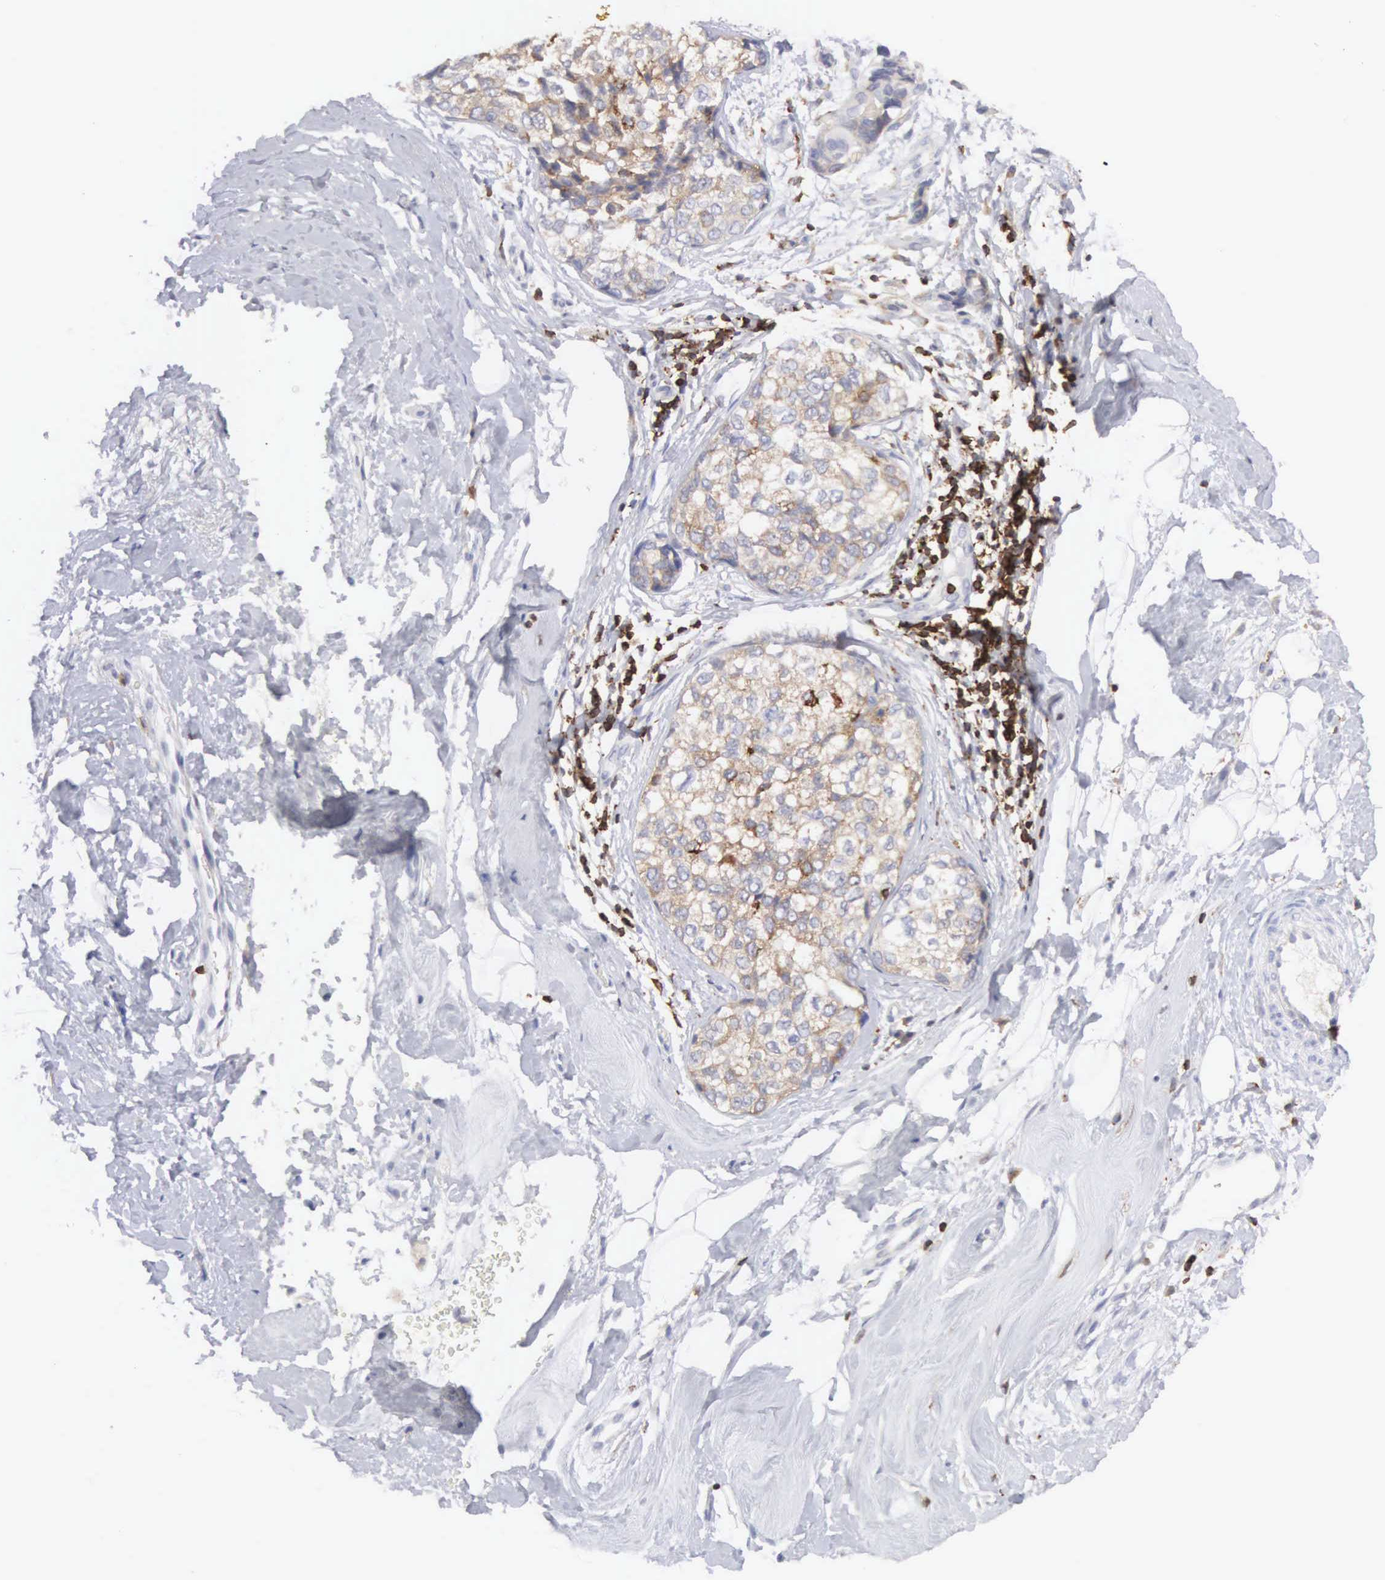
{"staining": {"intensity": "weak", "quantity": "25%-75%", "location": "cytoplasmic/membranous"}, "tissue": "breast cancer", "cell_type": "Tumor cells", "image_type": "cancer", "snomed": [{"axis": "morphology", "description": "Duct carcinoma"}, {"axis": "topography", "description": "Breast"}], "caption": "The micrograph displays a brown stain indicating the presence of a protein in the cytoplasmic/membranous of tumor cells in invasive ductal carcinoma (breast).", "gene": "SH3BP1", "patient": {"sex": "female", "age": 91}}